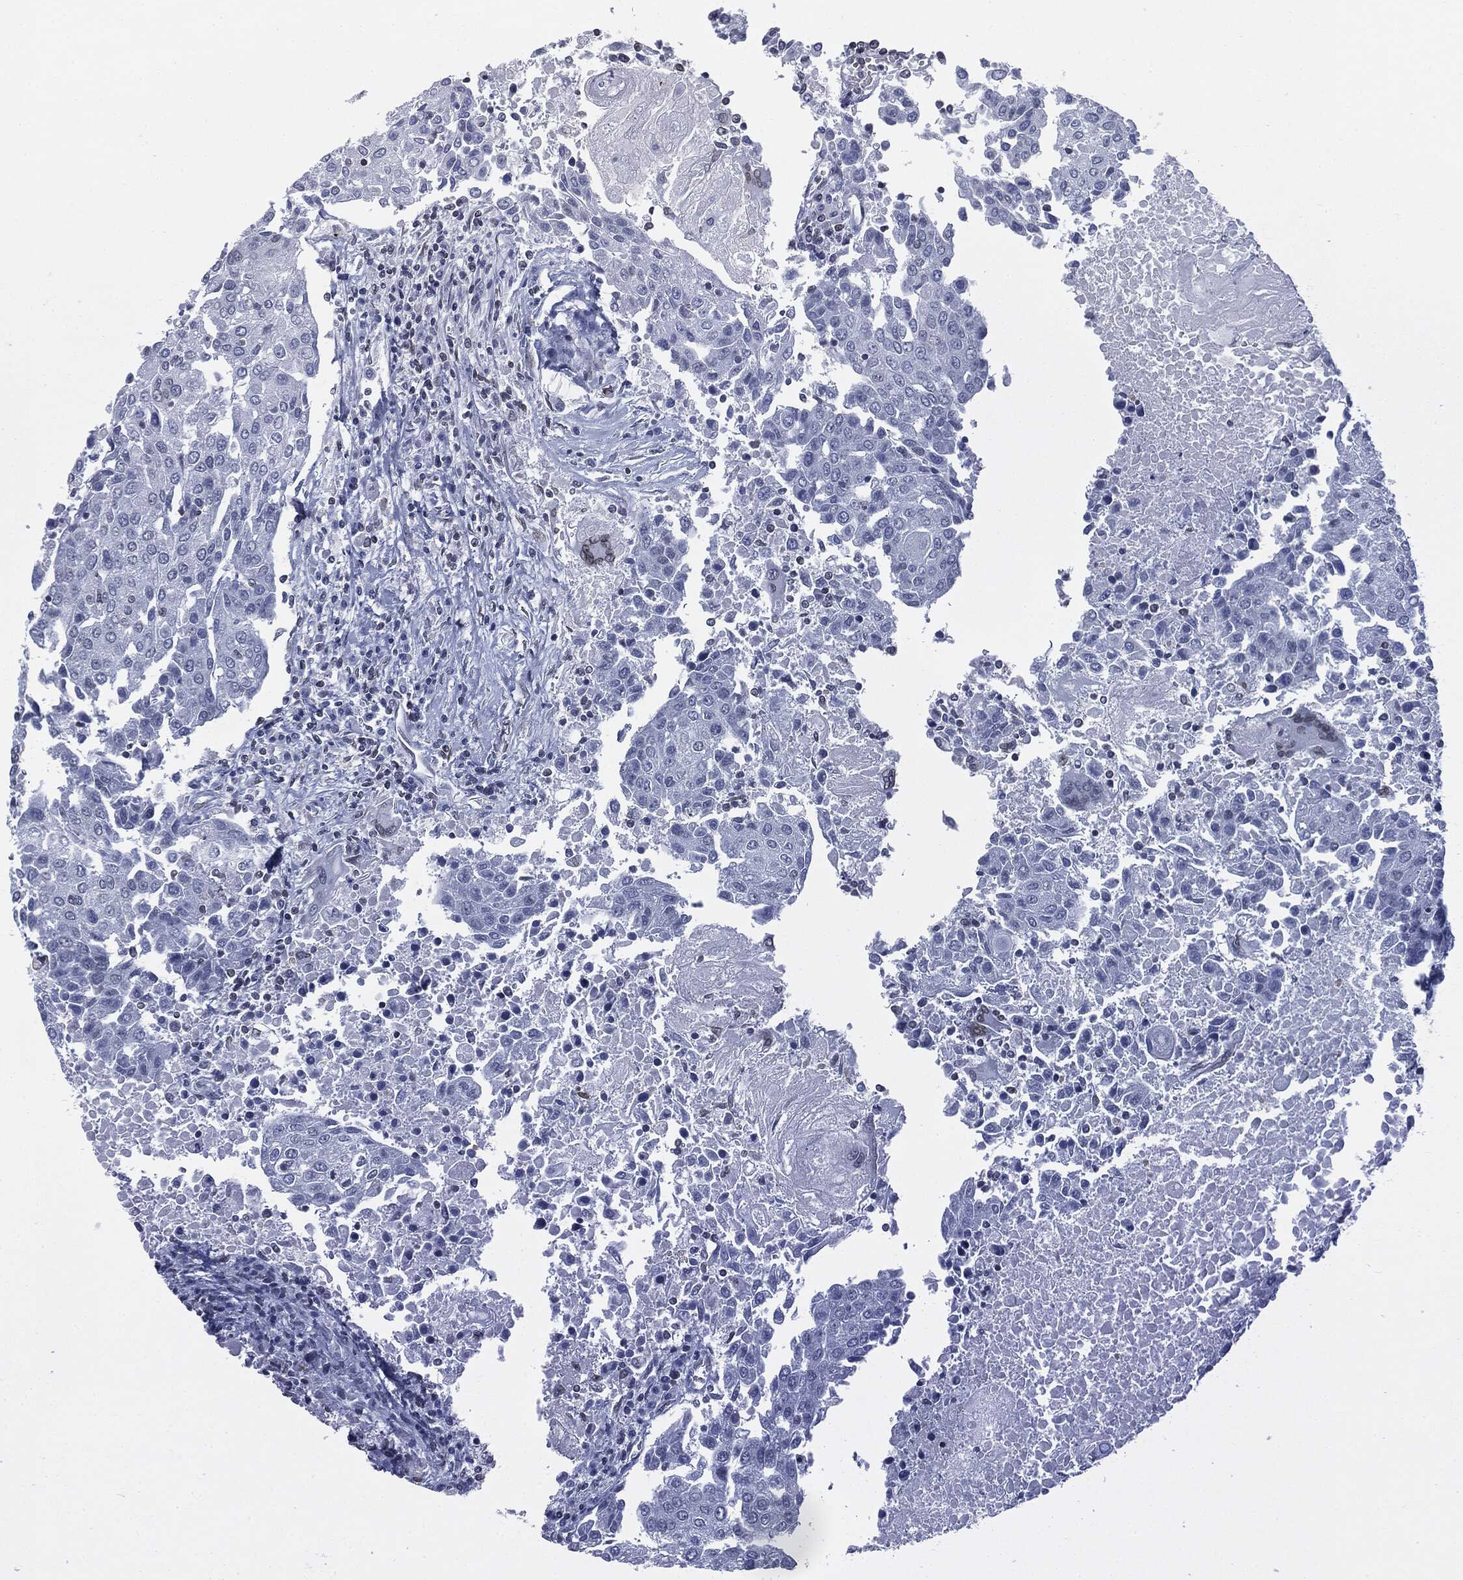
{"staining": {"intensity": "negative", "quantity": "none", "location": "none"}, "tissue": "urothelial cancer", "cell_type": "Tumor cells", "image_type": "cancer", "snomed": [{"axis": "morphology", "description": "Urothelial carcinoma, High grade"}, {"axis": "topography", "description": "Urinary bladder"}], "caption": "Protein analysis of urothelial cancer demonstrates no significant expression in tumor cells.", "gene": "ALDOB", "patient": {"sex": "female", "age": 85}}